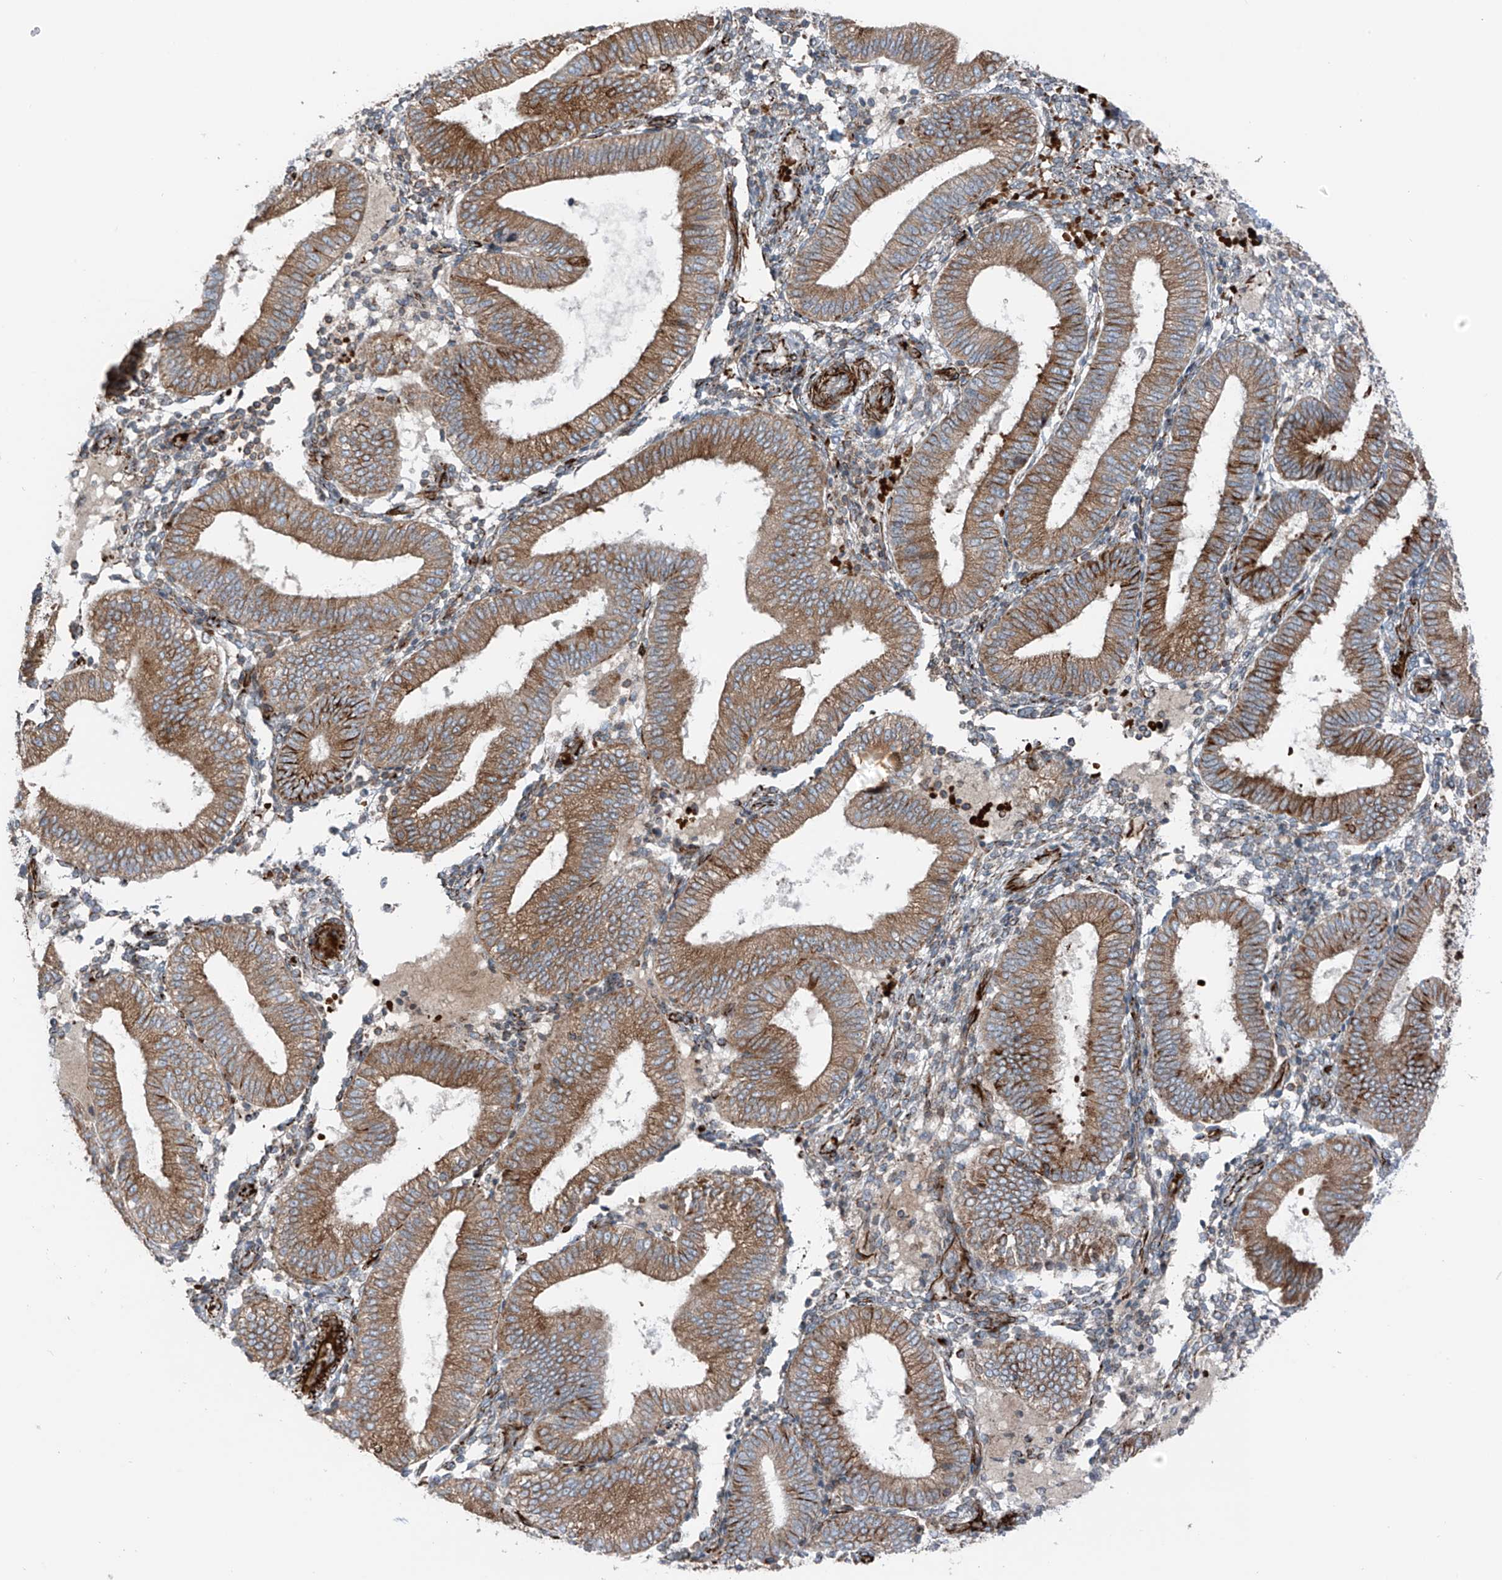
{"staining": {"intensity": "negative", "quantity": "none", "location": "none"}, "tissue": "endometrium", "cell_type": "Cells in endometrial stroma", "image_type": "normal", "snomed": [{"axis": "morphology", "description": "Normal tissue, NOS"}, {"axis": "topography", "description": "Endometrium"}], "caption": "Immunohistochemical staining of normal human endometrium reveals no significant expression in cells in endometrial stroma.", "gene": "ERLEC1", "patient": {"sex": "female", "age": 39}}